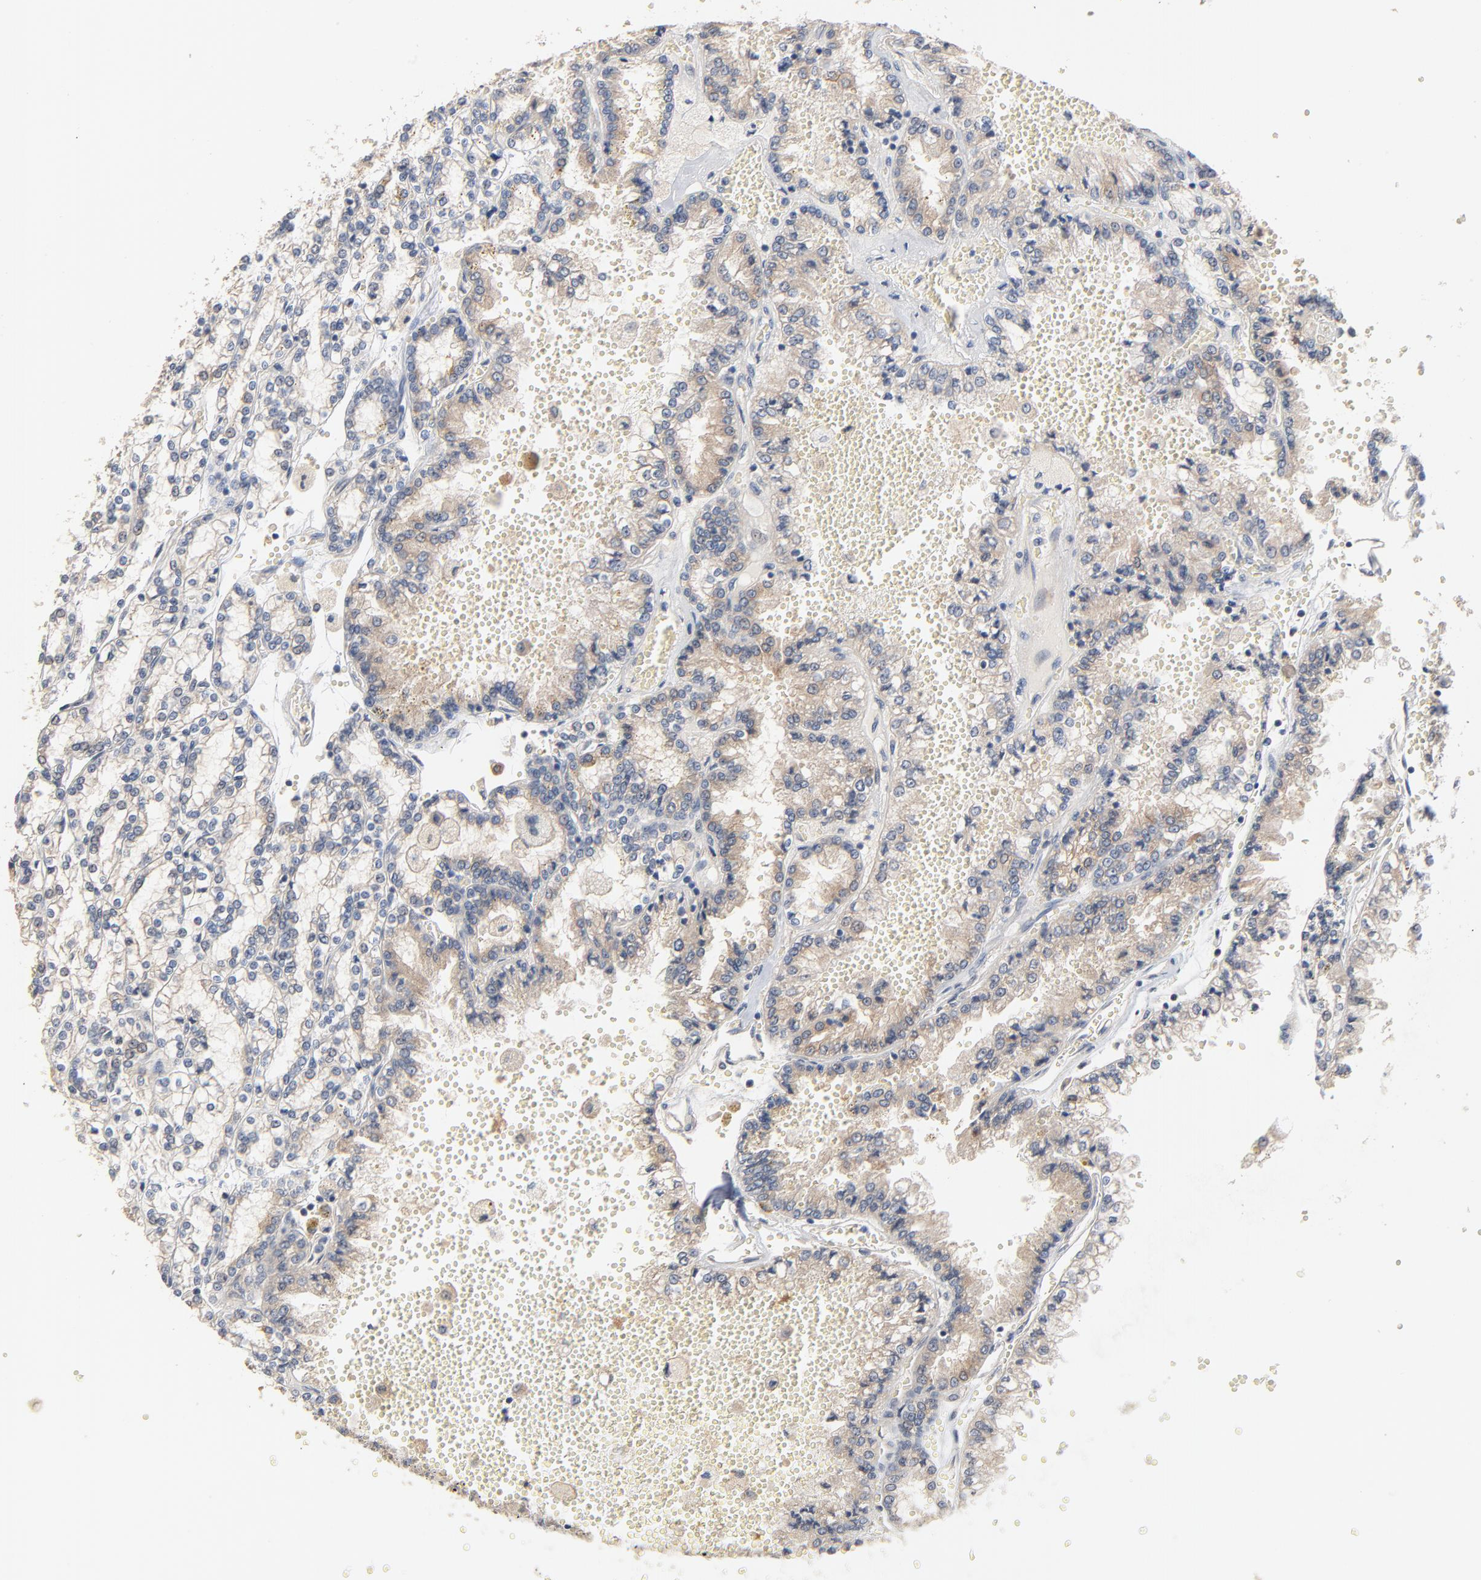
{"staining": {"intensity": "negative", "quantity": "none", "location": "none"}, "tissue": "renal cancer", "cell_type": "Tumor cells", "image_type": "cancer", "snomed": [{"axis": "morphology", "description": "Adenocarcinoma, NOS"}, {"axis": "topography", "description": "Kidney"}], "caption": "This histopathology image is of renal cancer stained with immunohistochemistry to label a protein in brown with the nuclei are counter-stained blue. There is no positivity in tumor cells.", "gene": "ZDHHC8", "patient": {"sex": "female", "age": 56}}